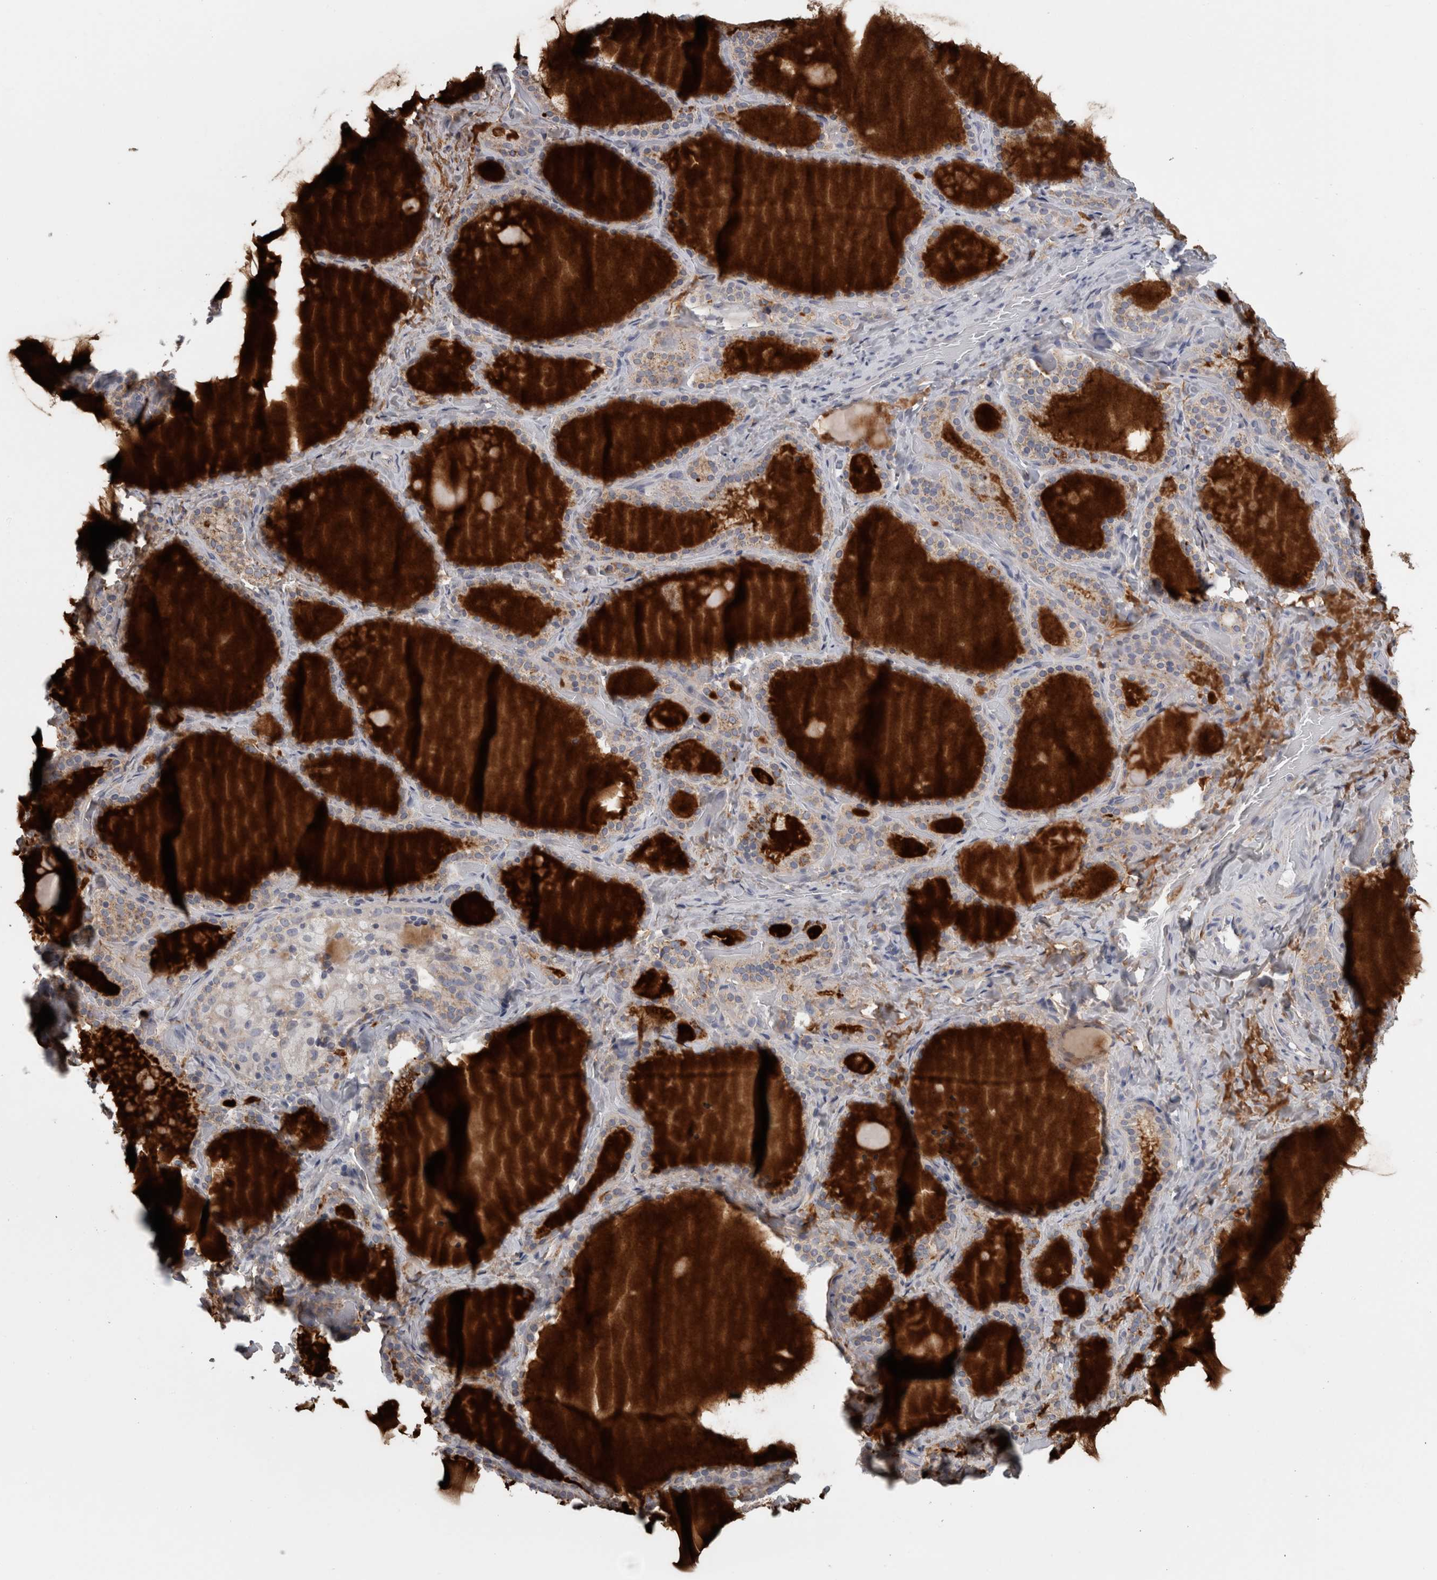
{"staining": {"intensity": "weak", "quantity": "25%-75%", "location": "cytoplasmic/membranous"}, "tissue": "thyroid gland", "cell_type": "Glandular cells", "image_type": "normal", "snomed": [{"axis": "morphology", "description": "Normal tissue, NOS"}, {"axis": "topography", "description": "Thyroid gland"}], "caption": "Brown immunohistochemical staining in normal human thyroid gland displays weak cytoplasmic/membranous positivity in about 25%-75% of glandular cells.", "gene": "TCAP", "patient": {"sex": "female", "age": 44}}